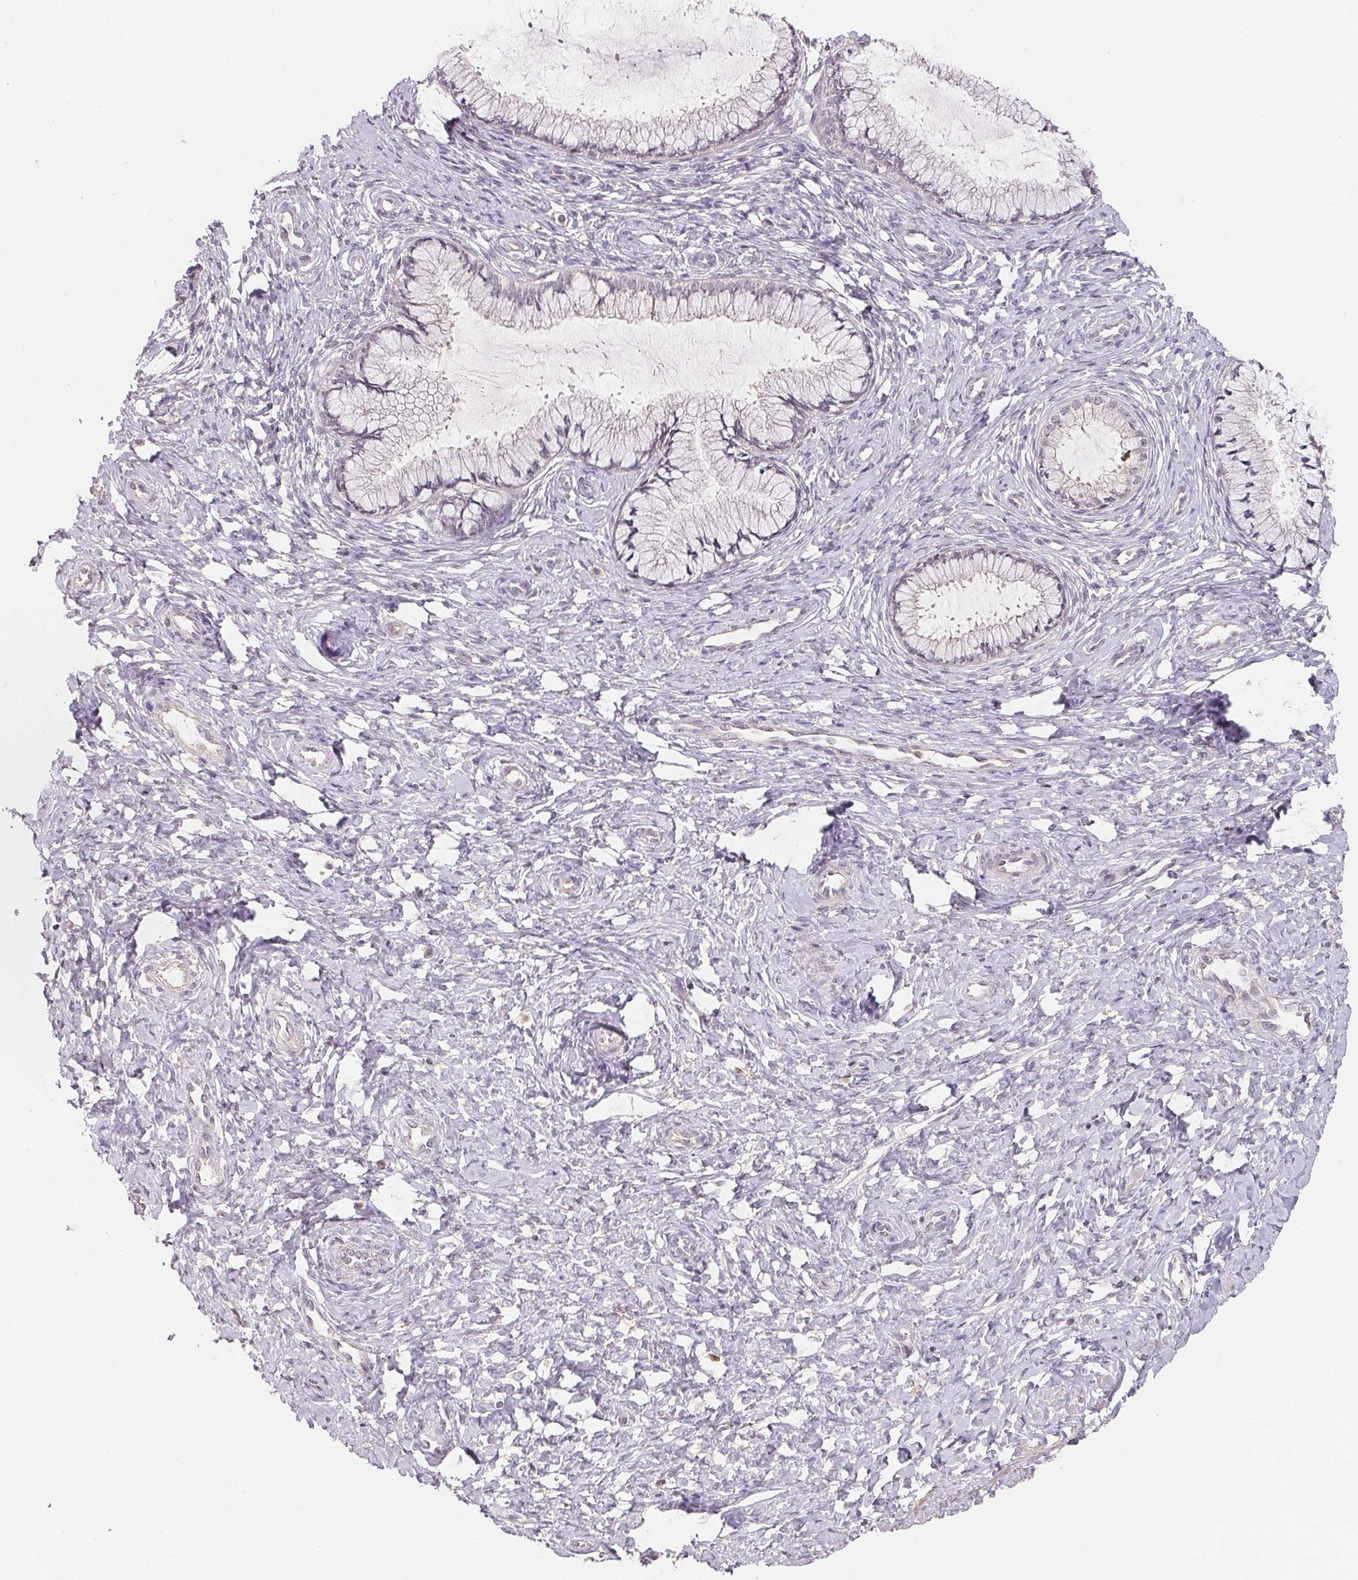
{"staining": {"intensity": "negative", "quantity": "none", "location": "none"}, "tissue": "cervix", "cell_type": "Glandular cells", "image_type": "normal", "snomed": [{"axis": "morphology", "description": "Normal tissue, NOS"}, {"axis": "topography", "description": "Cervix"}], "caption": "Immunohistochemistry (IHC) micrograph of normal human cervix stained for a protein (brown), which displays no staining in glandular cells. (Brightfield microscopy of DAB (3,3'-diaminobenzidine) immunohistochemistry (IHC) at high magnification).", "gene": "KIFC1", "patient": {"sex": "female", "age": 37}}